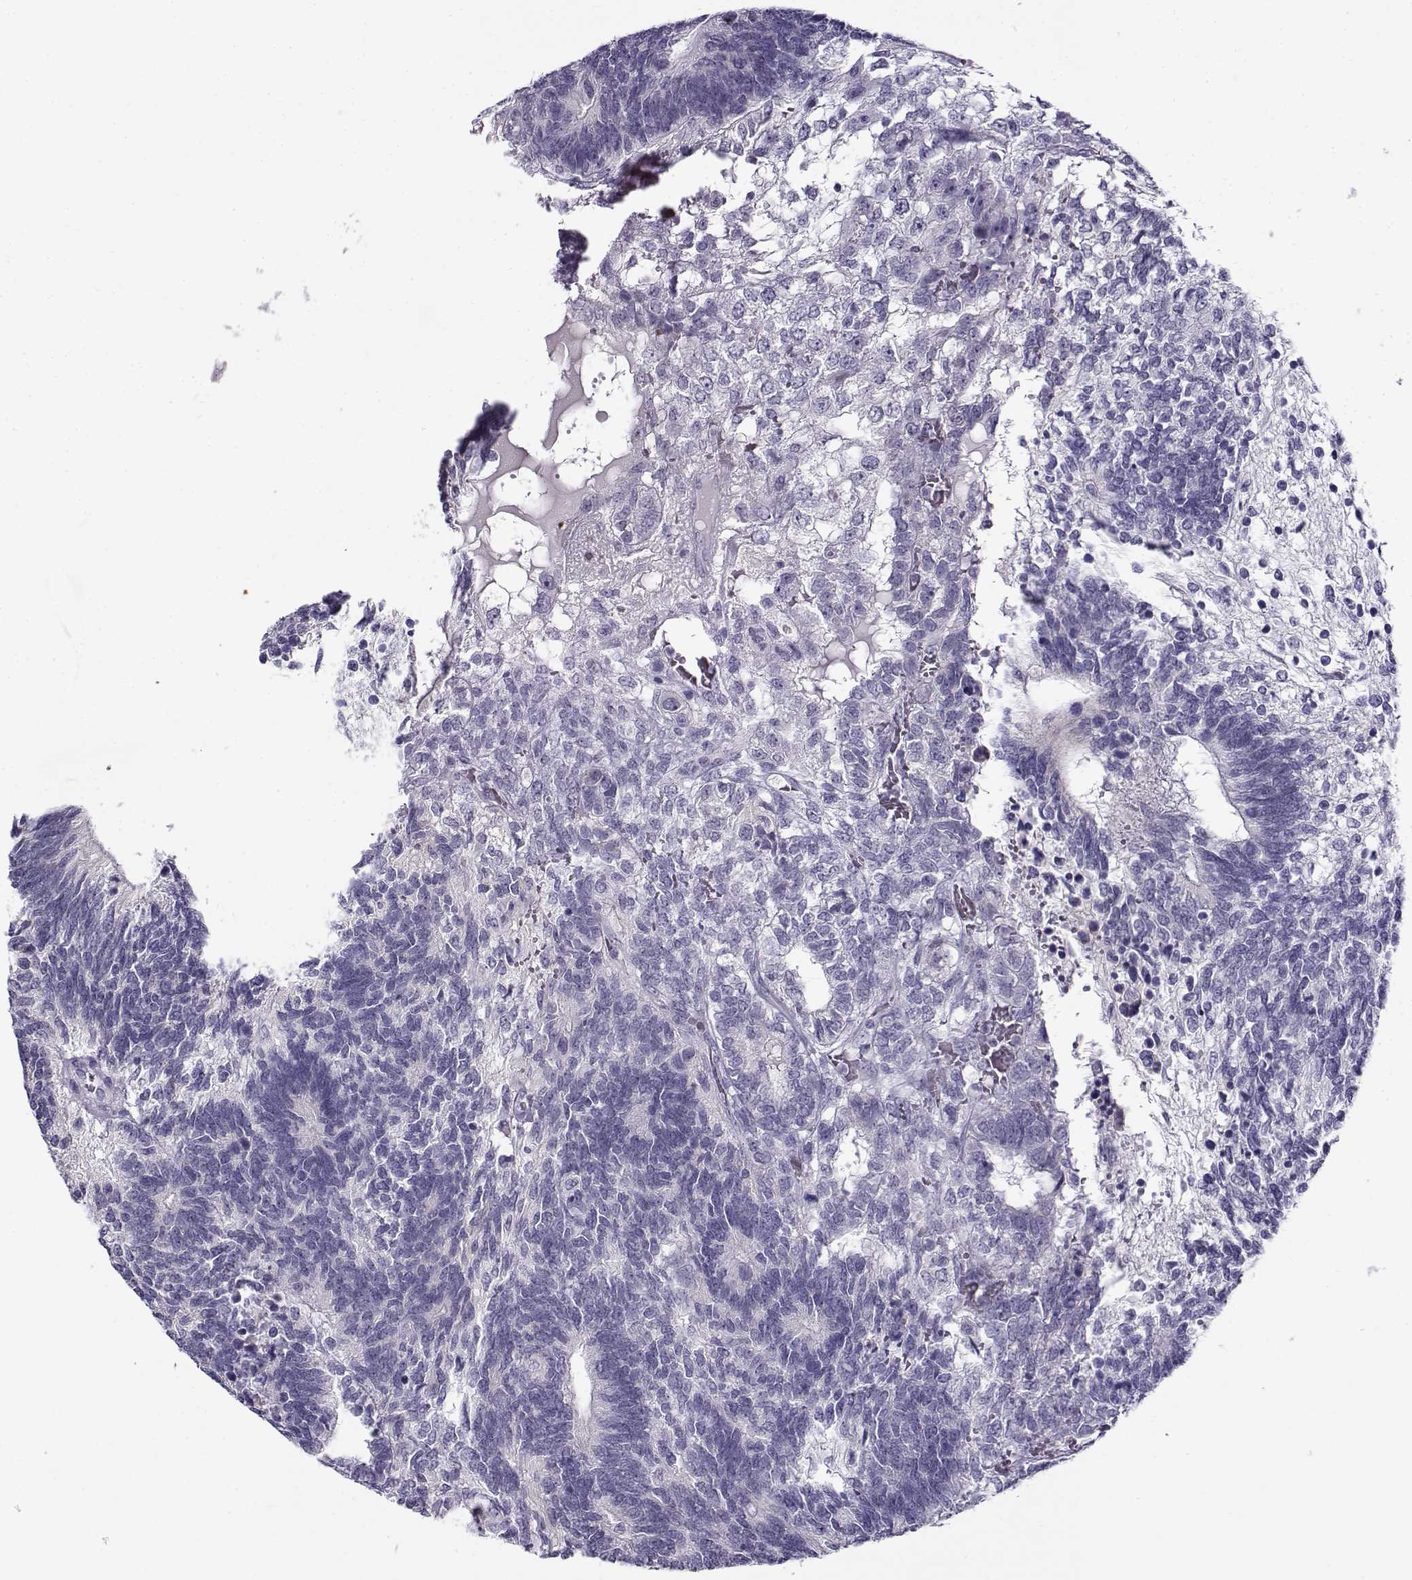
{"staining": {"intensity": "negative", "quantity": "none", "location": "none"}, "tissue": "testis cancer", "cell_type": "Tumor cells", "image_type": "cancer", "snomed": [{"axis": "morphology", "description": "Seminoma, NOS"}, {"axis": "morphology", "description": "Carcinoma, Embryonal, NOS"}, {"axis": "topography", "description": "Testis"}], "caption": "Tumor cells are negative for brown protein staining in testis embryonal carcinoma. (Brightfield microscopy of DAB immunohistochemistry at high magnification).", "gene": "GTSF1L", "patient": {"sex": "male", "age": 41}}